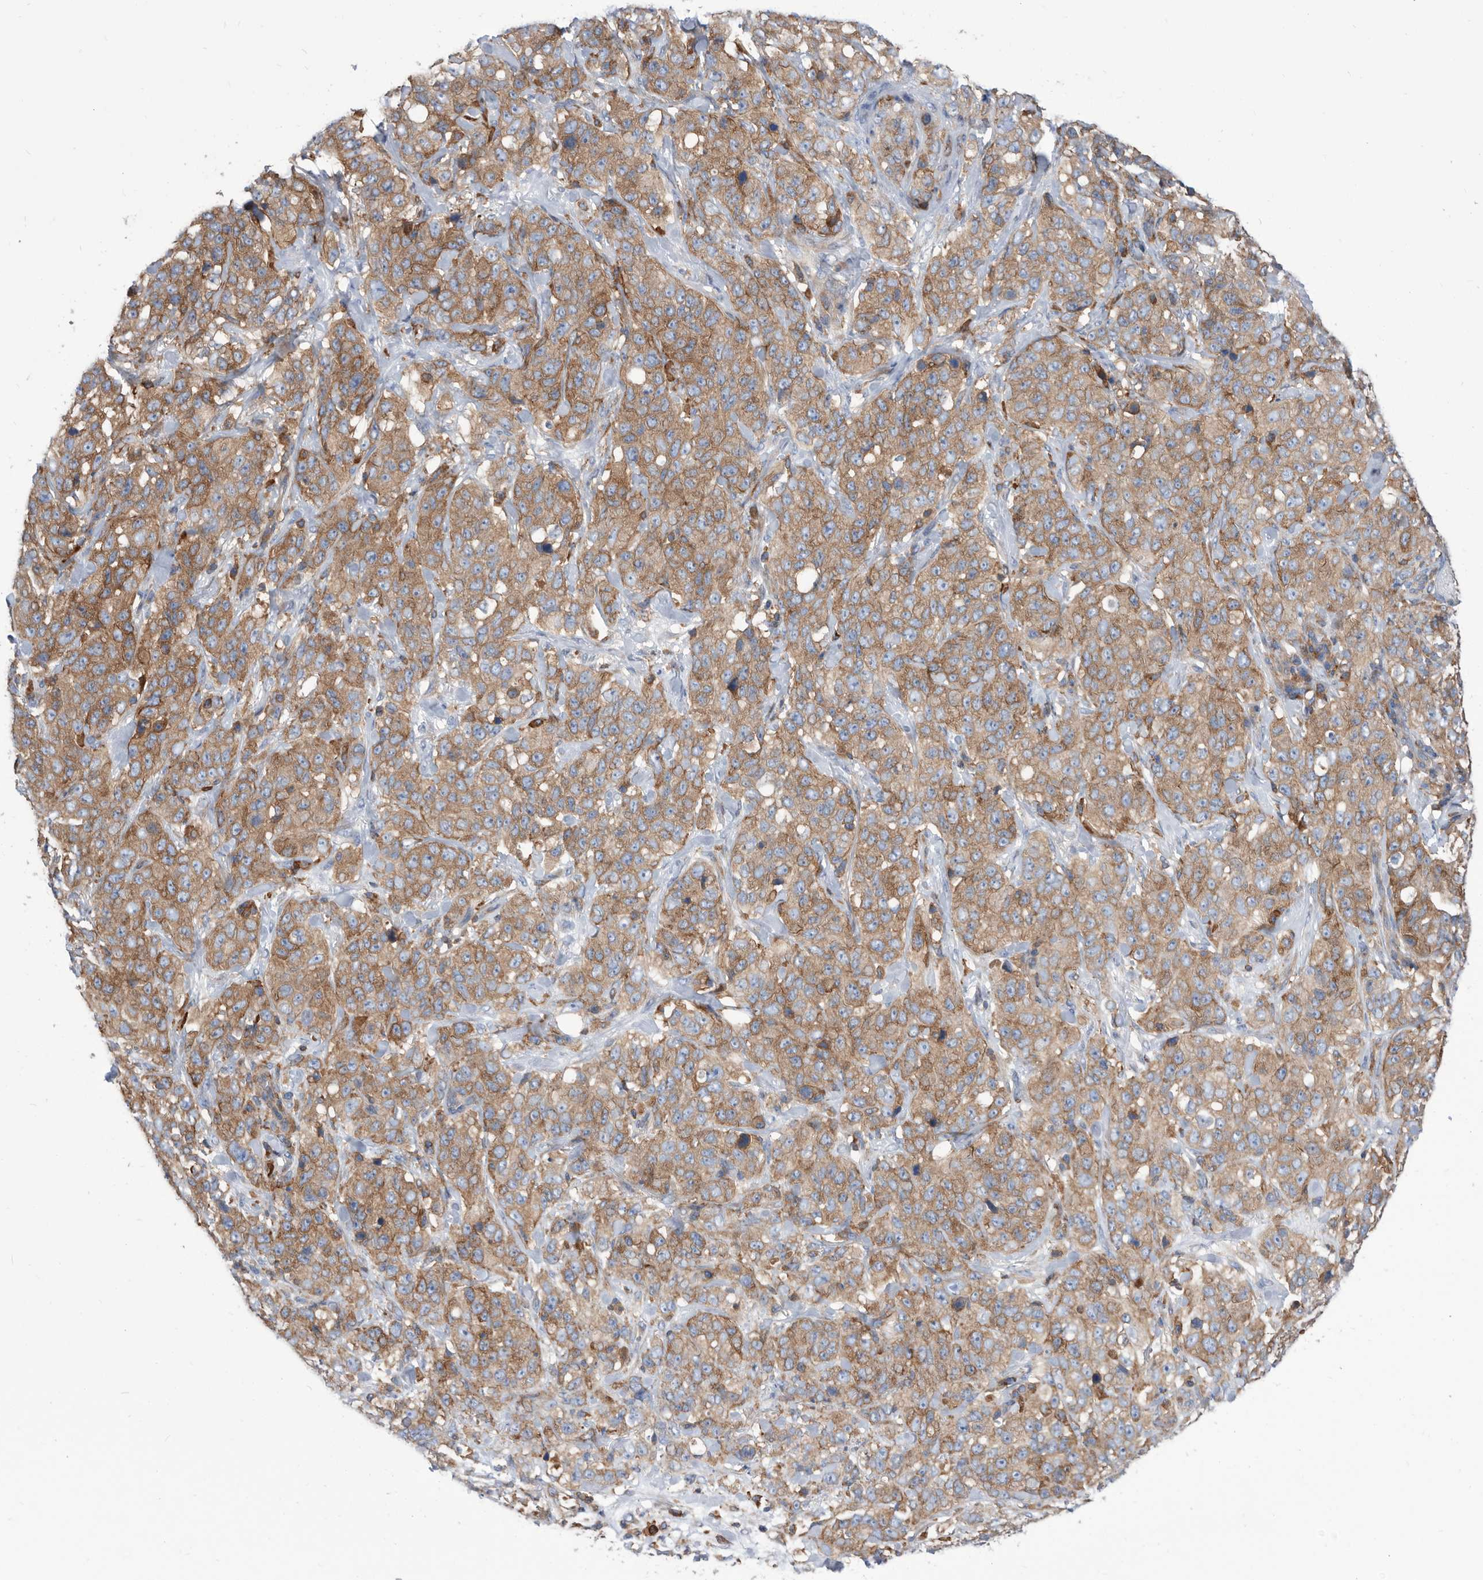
{"staining": {"intensity": "moderate", "quantity": ">75%", "location": "cytoplasmic/membranous"}, "tissue": "stomach cancer", "cell_type": "Tumor cells", "image_type": "cancer", "snomed": [{"axis": "morphology", "description": "Adenocarcinoma, NOS"}, {"axis": "topography", "description": "Stomach"}], "caption": "DAB immunohistochemical staining of human stomach adenocarcinoma shows moderate cytoplasmic/membranous protein staining in about >75% of tumor cells.", "gene": "SMG7", "patient": {"sex": "male", "age": 48}}